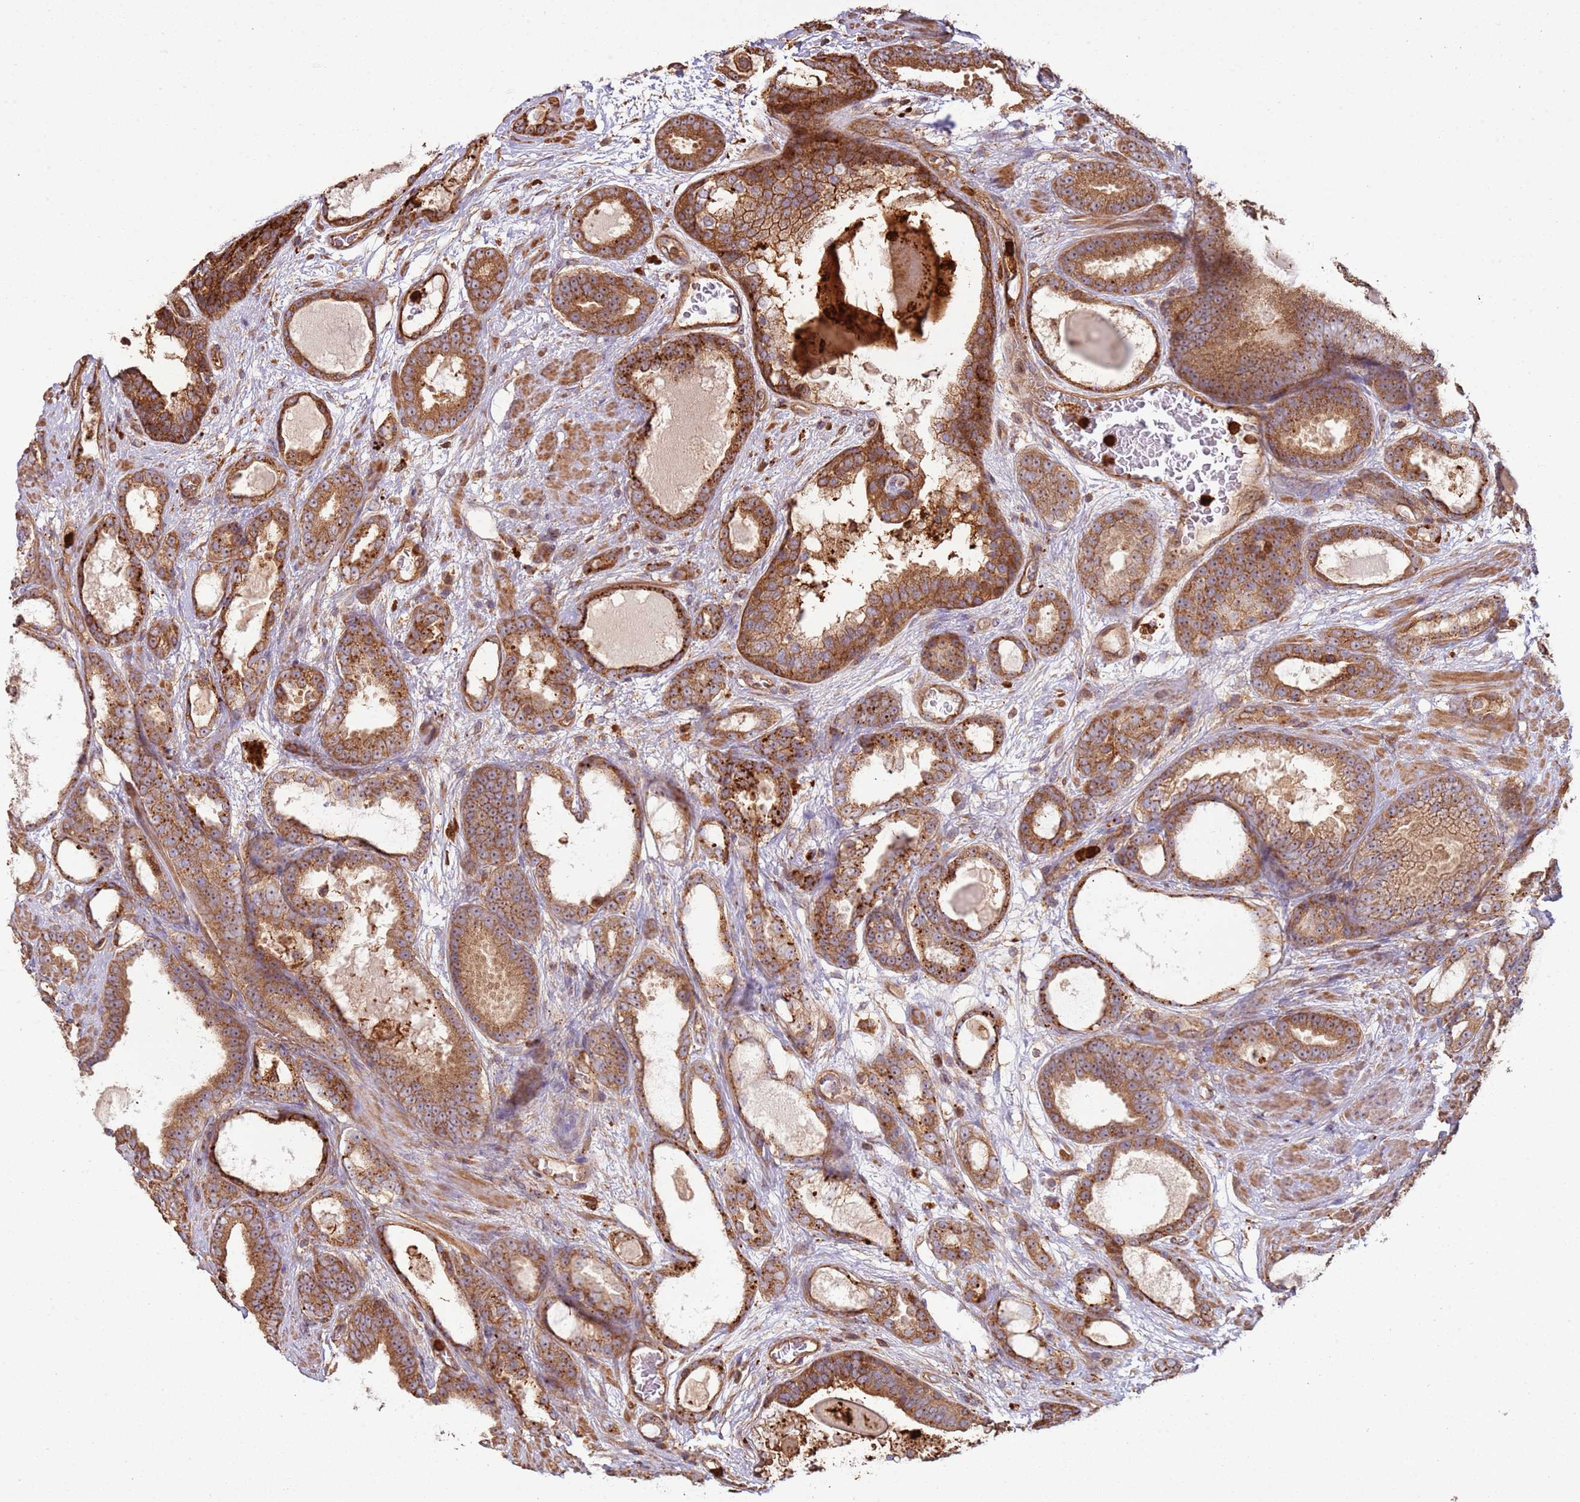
{"staining": {"intensity": "moderate", "quantity": ">75%", "location": "cytoplasmic/membranous"}, "tissue": "prostate cancer", "cell_type": "Tumor cells", "image_type": "cancer", "snomed": [{"axis": "morphology", "description": "Adenocarcinoma, High grade"}, {"axis": "topography", "description": "Prostate"}], "caption": "Moderate cytoplasmic/membranous staining for a protein is seen in about >75% of tumor cells of high-grade adenocarcinoma (prostate) using immunohistochemistry (IHC).", "gene": "NDUFAF4", "patient": {"sex": "male", "age": 60}}